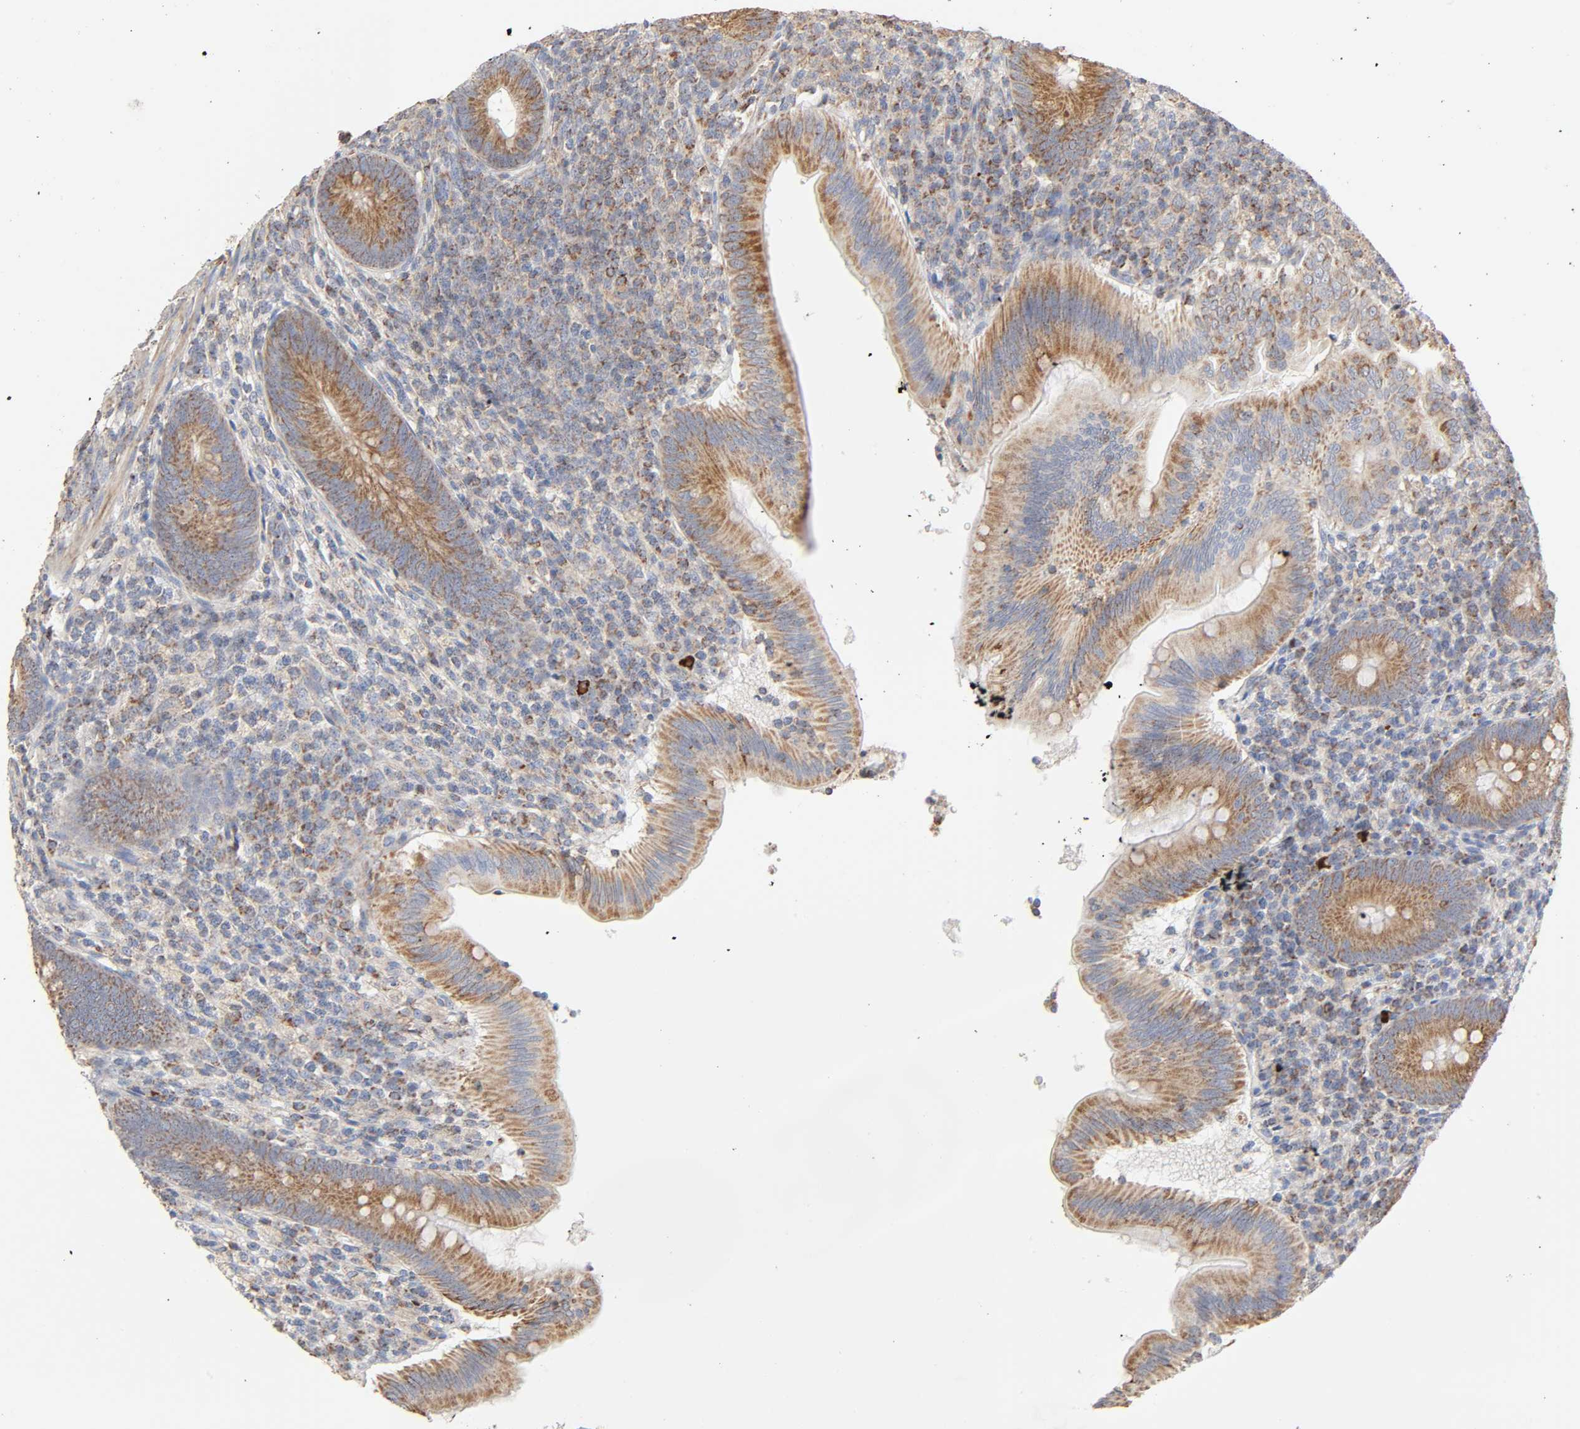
{"staining": {"intensity": "moderate", "quantity": ">75%", "location": "cytoplasmic/membranous"}, "tissue": "appendix", "cell_type": "Glandular cells", "image_type": "normal", "snomed": [{"axis": "morphology", "description": "Normal tissue, NOS"}, {"axis": "morphology", "description": "Inflammation, NOS"}, {"axis": "topography", "description": "Appendix"}], "caption": "Immunohistochemistry (IHC) of unremarkable appendix demonstrates medium levels of moderate cytoplasmic/membranous expression in approximately >75% of glandular cells.", "gene": "SYT16", "patient": {"sex": "male", "age": 46}}